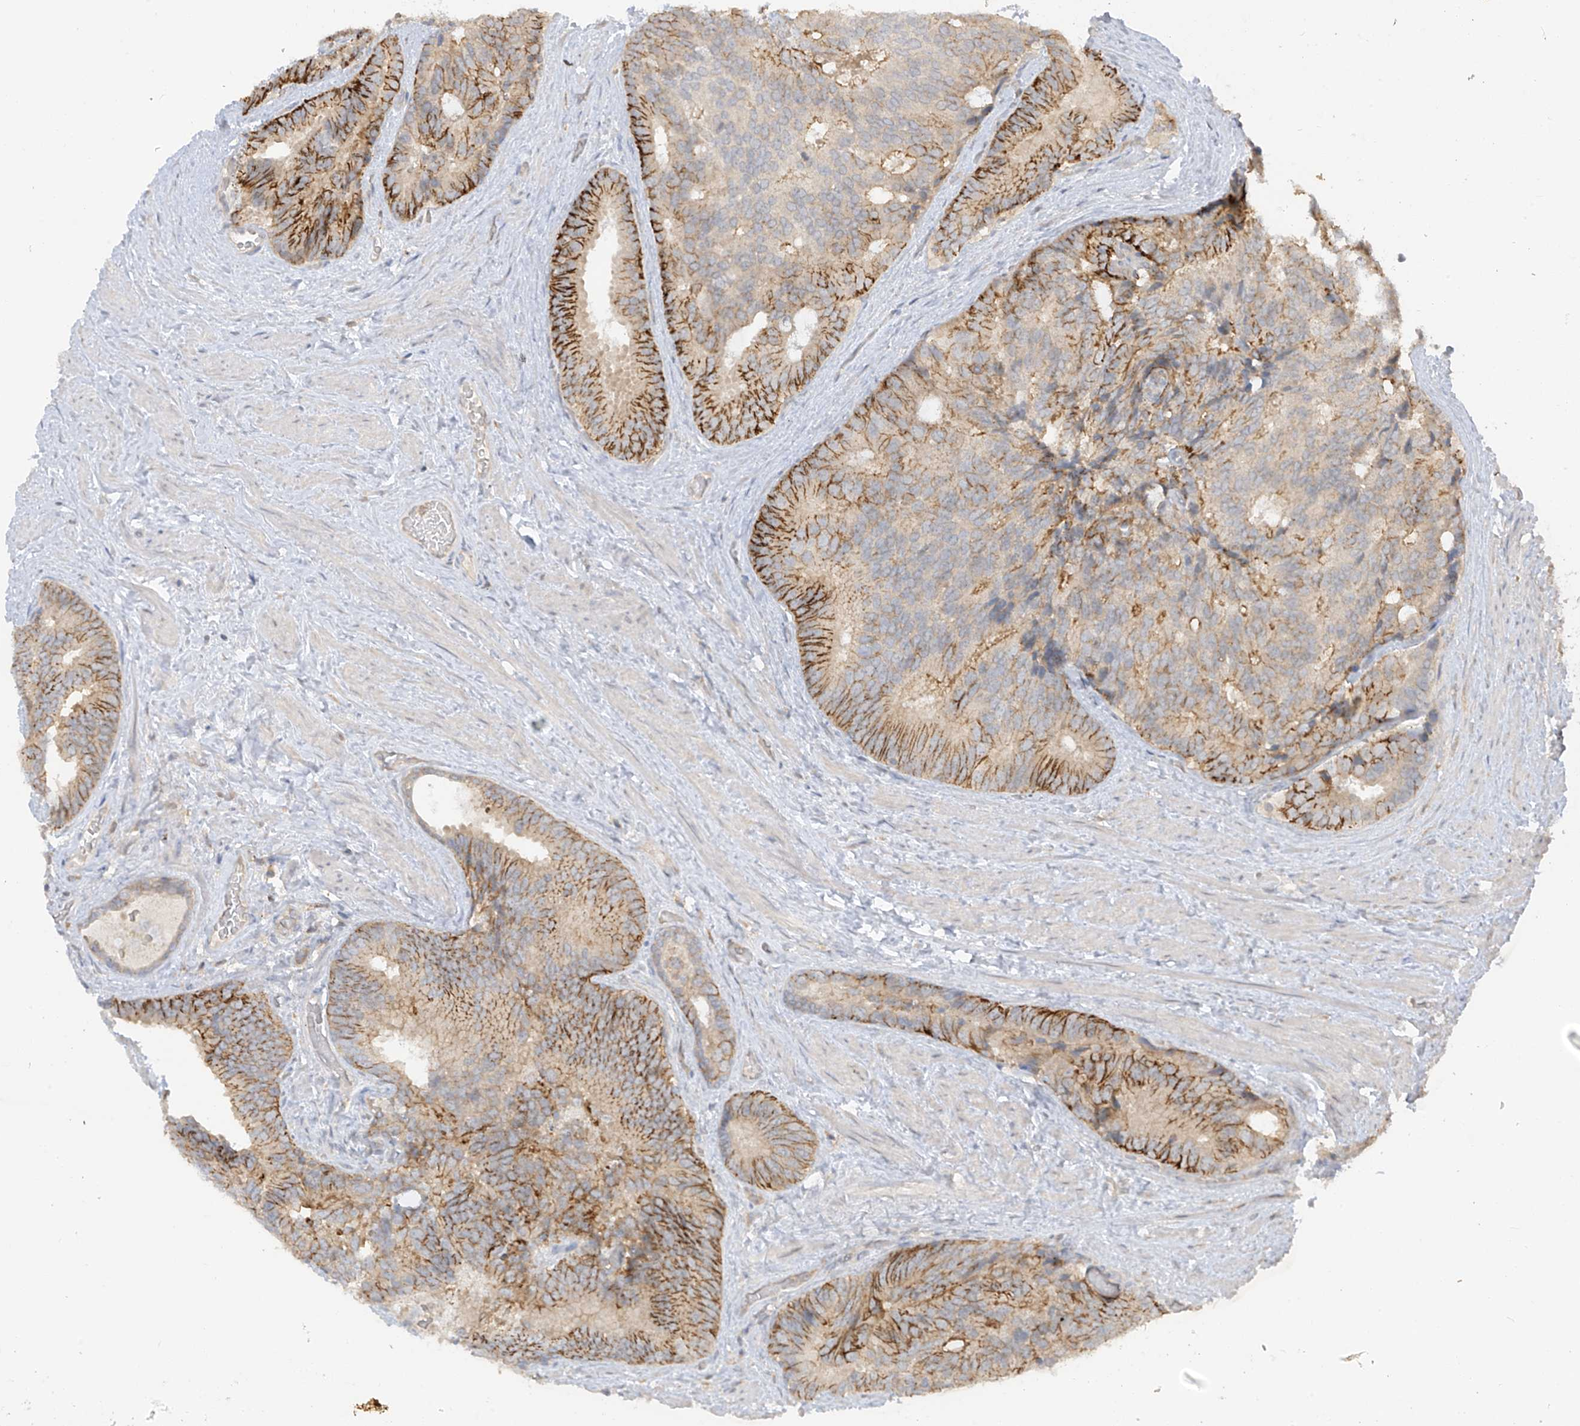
{"staining": {"intensity": "moderate", "quantity": "25%-75%", "location": "cytoplasmic/membranous"}, "tissue": "prostate cancer", "cell_type": "Tumor cells", "image_type": "cancer", "snomed": [{"axis": "morphology", "description": "Adenocarcinoma, Low grade"}, {"axis": "topography", "description": "Prostate"}], "caption": "Brown immunohistochemical staining in human prostate cancer (low-grade adenocarcinoma) demonstrates moderate cytoplasmic/membranous expression in approximately 25%-75% of tumor cells. (Stains: DAB in brown, nuclei in blue, Microscopy: brightfield microscopy at high magnification).", "gene": "ANGEL2", "patient": {"sex": "male", "age": 71}}